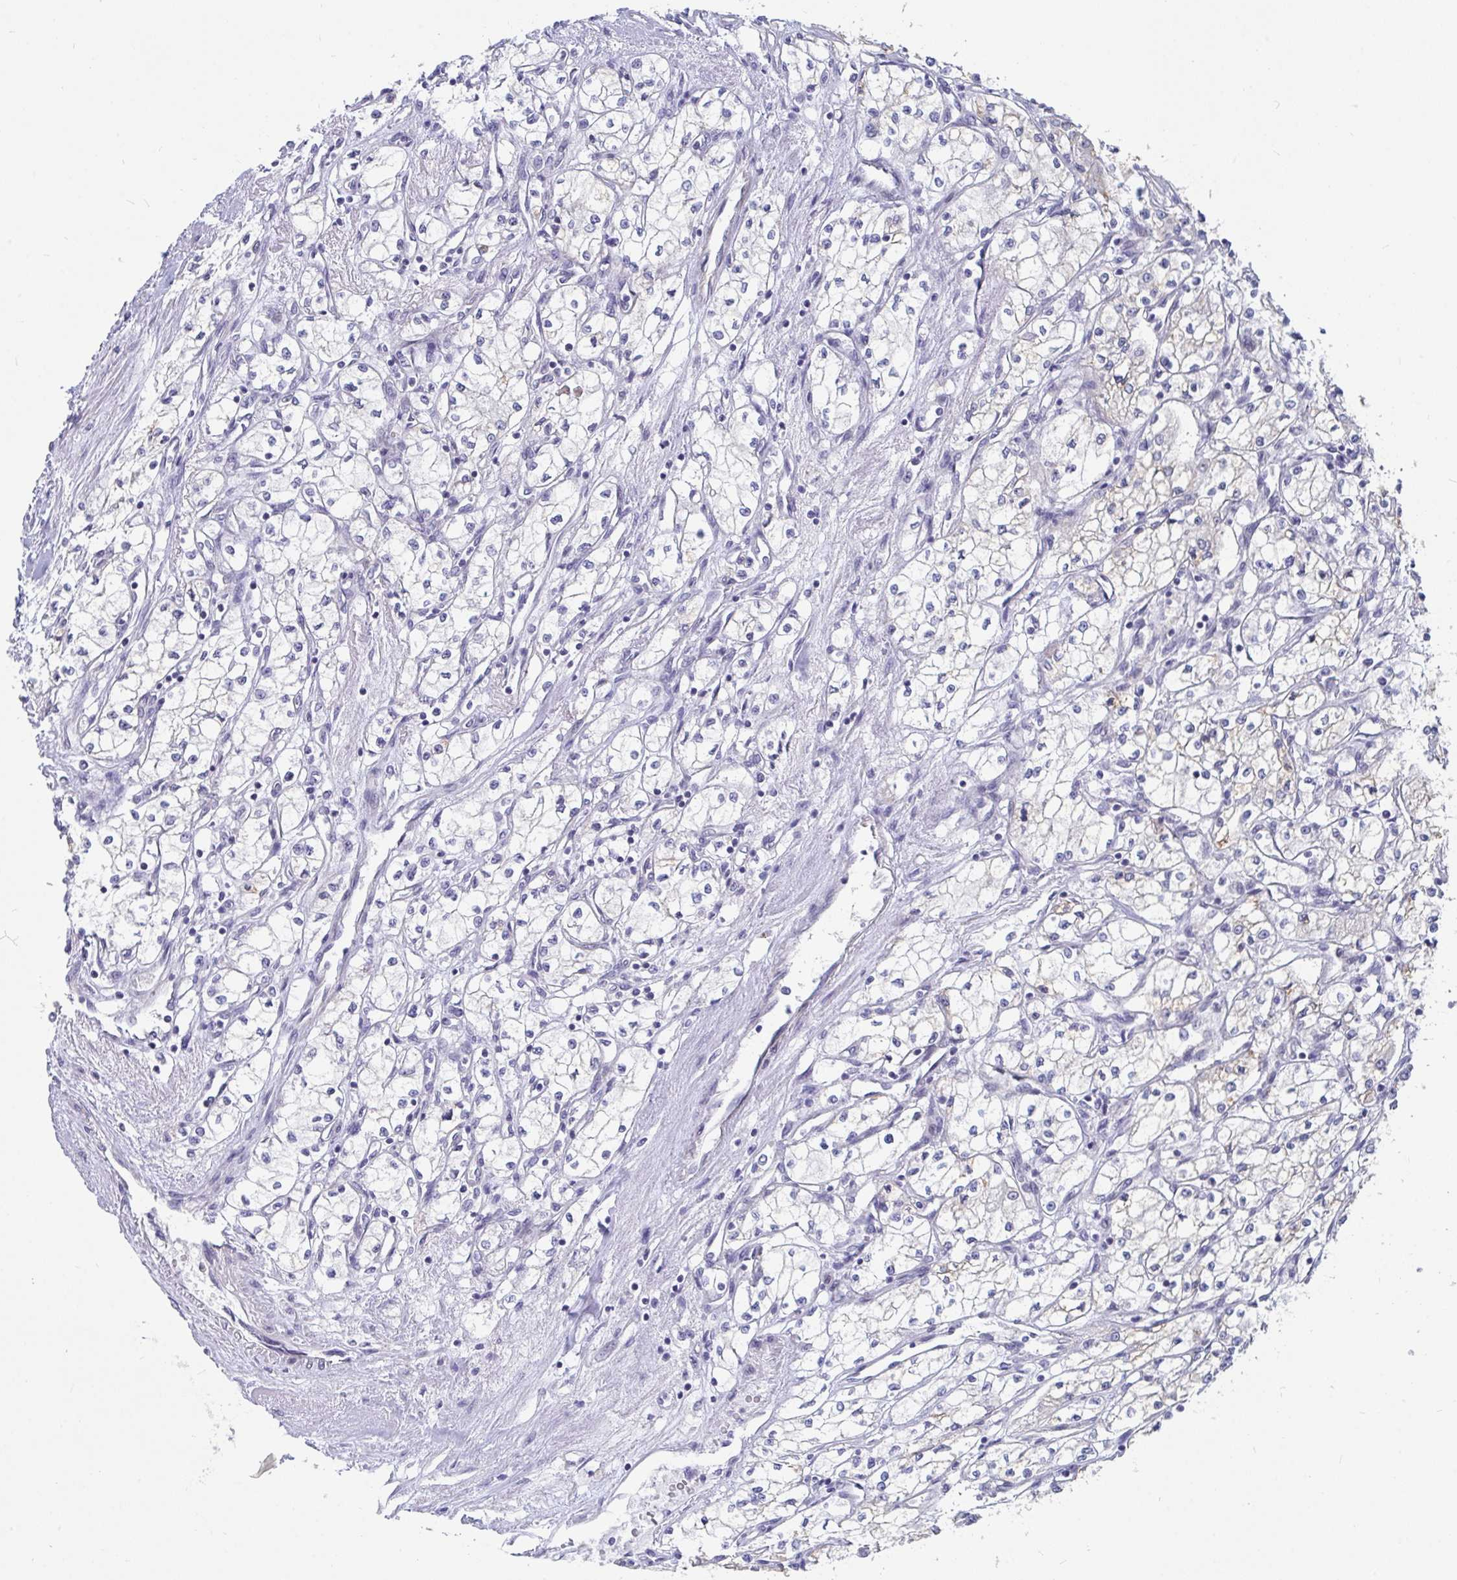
{"staining": {"intensity": "negative", "quantity": "none", "location": "none"}, "tissue": "renal cancer", "cell_type": "Tumor cells", "image_type": "cancer", "snomed": [{"axis": "morphology", "description": "Adenocarcinoma, NOS"}, {"axis": "topography", "description": "Kidney"}], "caption": "Tumor cells are negative for protein expression in human renal cancer (adenocarcinoma).", "gene": "FAM156B", "patient": {"sex": "male", "age": 59}}